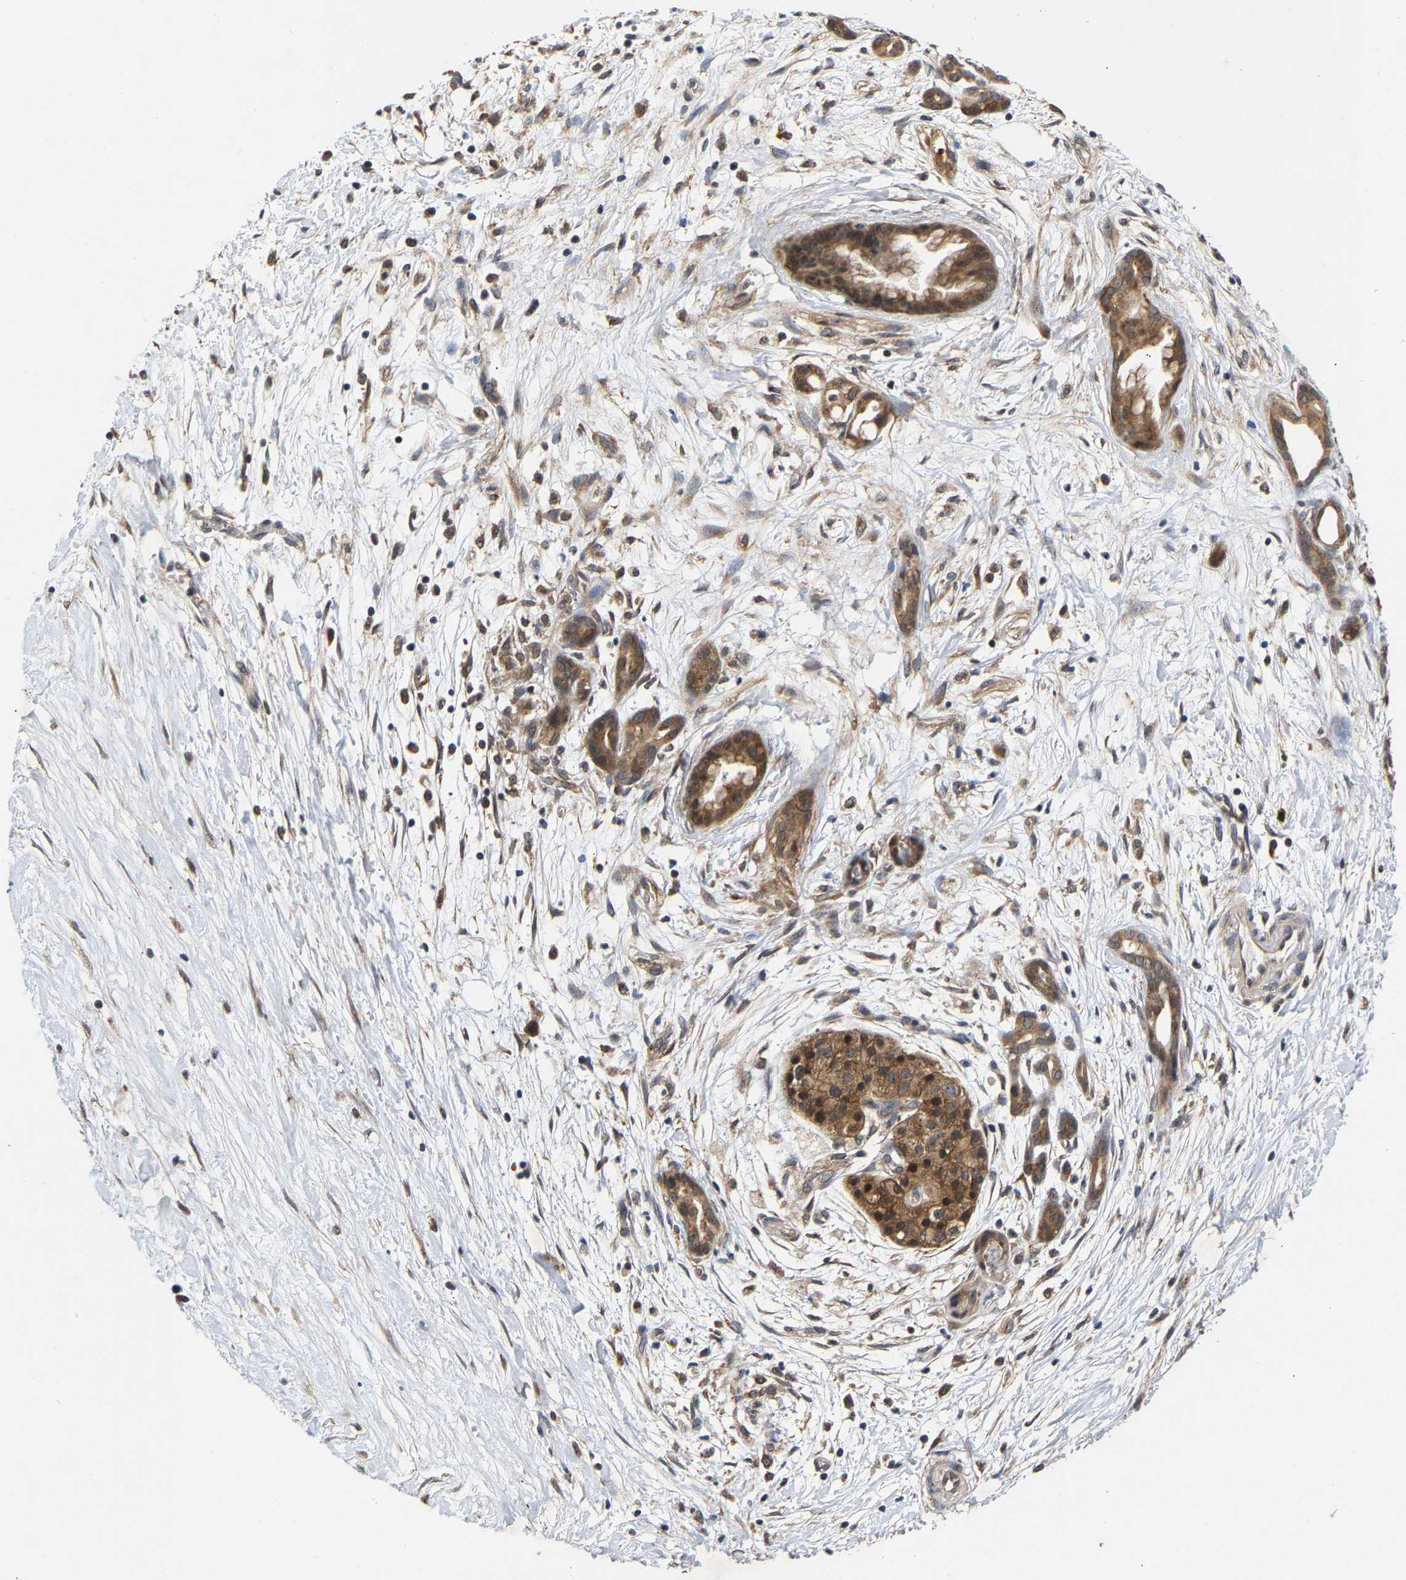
{"staining": {"intensity": "moderate", "quantity": ">75%", "location": "cytoplasmic/membranous"}, "tissue": "pancreatic cancer", "cell_type": "Tumor cells", "image_type": "cancer", "snomed": [{"axis": "morphology", "description": "Adenocarcinoma, NOS"}, {"axis": "topography", "description": "Pancreas"}], "caption": "Immunohistochemistry (DAB (3,3'-diaminobenzidine)) staining of human pancreatic cancer (adenocarcinoma) reveals moderate cytoplasmic/membranous protein positivity in about >75% of tumor cells.", "gene": "CLIP2", "patient": {"sex": "female", "age": 77}}